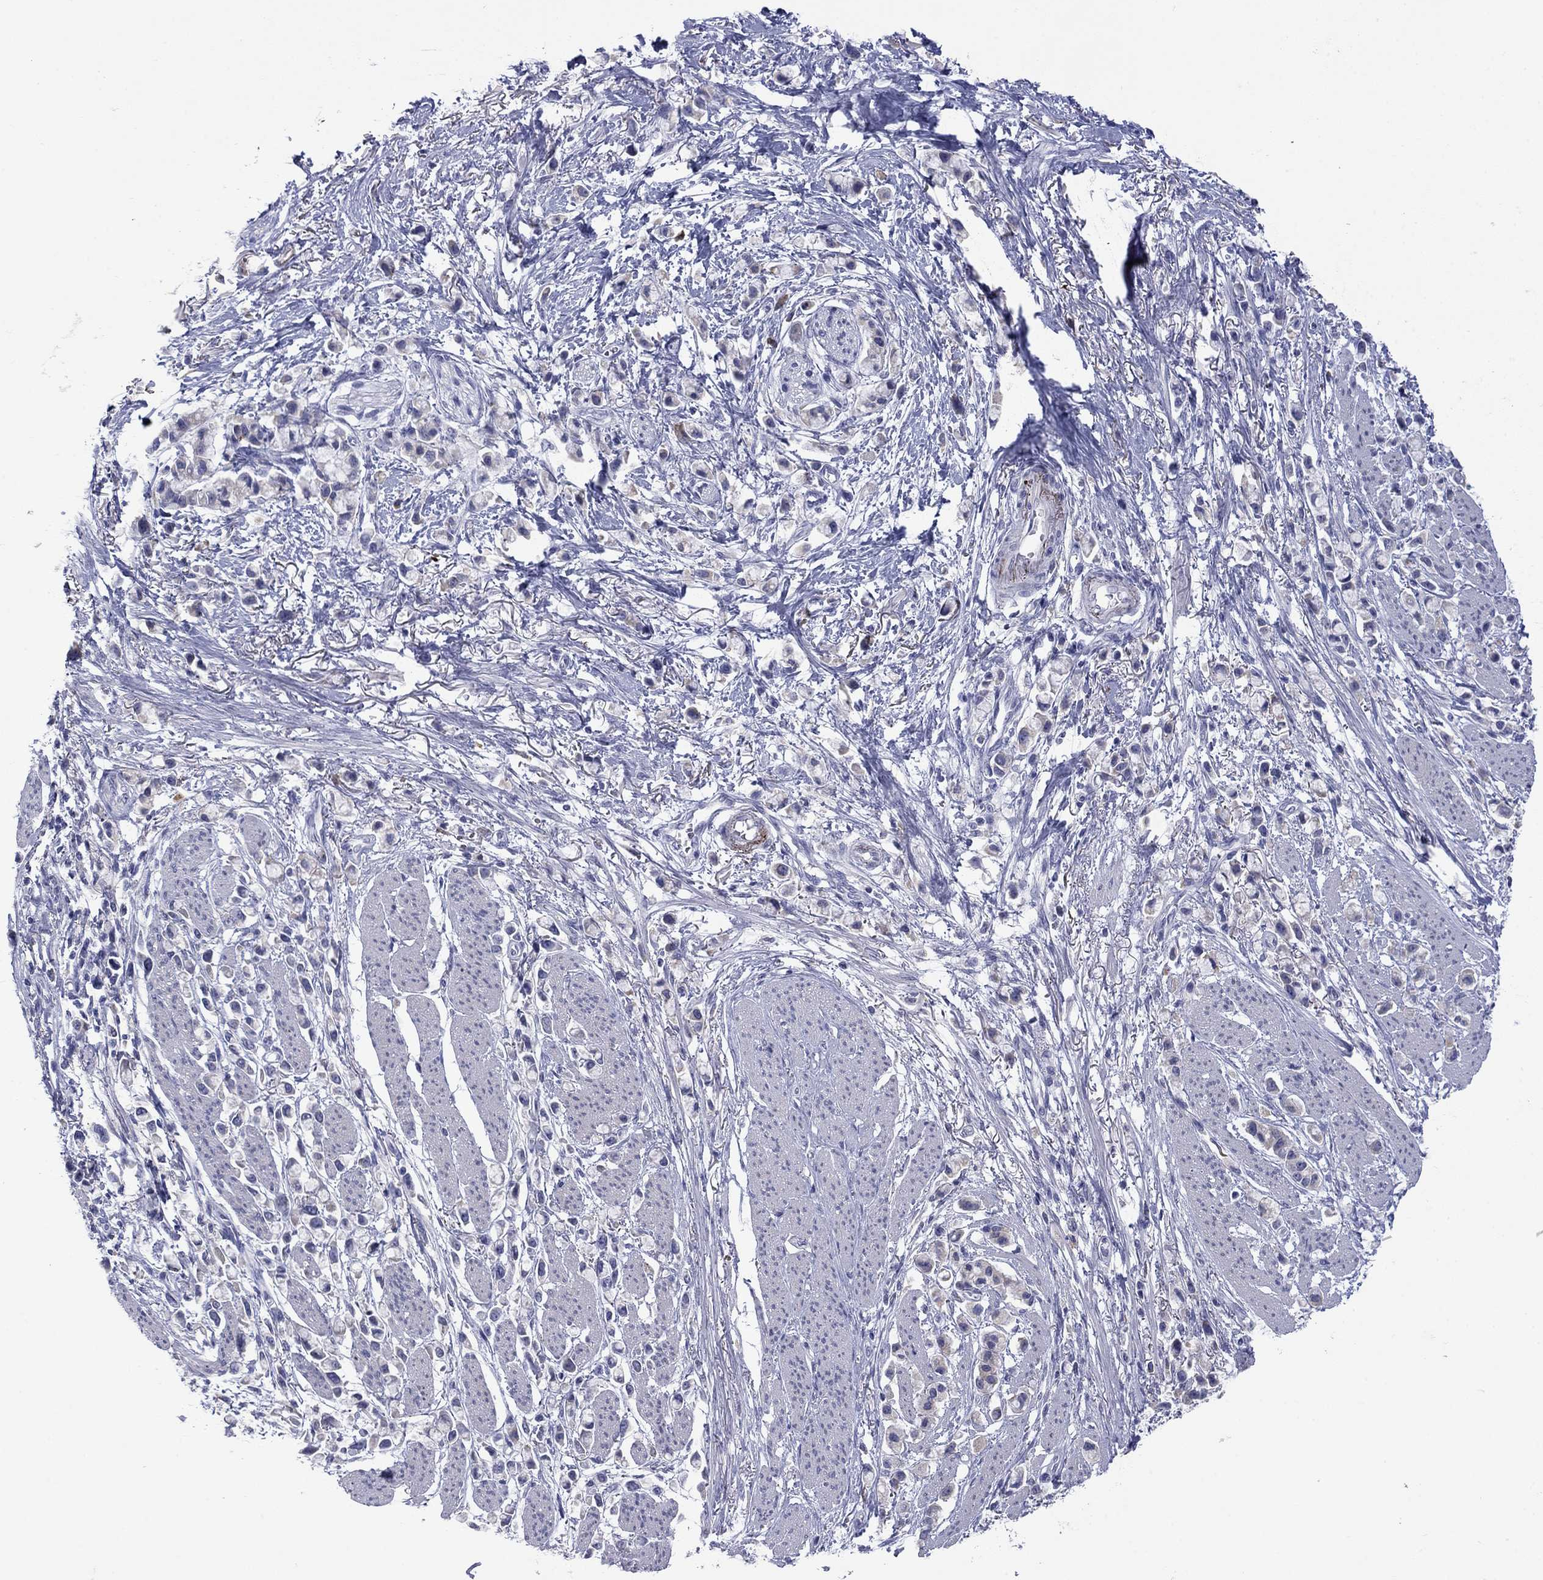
{"staining": {"intensity": "negative", "quantity": "none", "location": "none"}, "tissue": "stomach cancer", "cell_type": "Tumor cells", "image_type": "cancer", "snomed": [{"axis": "morphology", "description": "Adenocarcinoma, NOS"}, {"axis": "topography", "description": "Stomach"}], "caption": "High magnification brightfield microscopy of stomach cancer stained with DAB (brown) and counterstained with hematoxylin (blue): tumor cells show no significant staining. The staining was performed using DAB to visualize the protein expression in brown, while the nuclei were stained in blue with hematoxylin (Magnification: 20x).", "gene": "TMPRSS11A", "patient": {"sex": "female", "age": 81}}